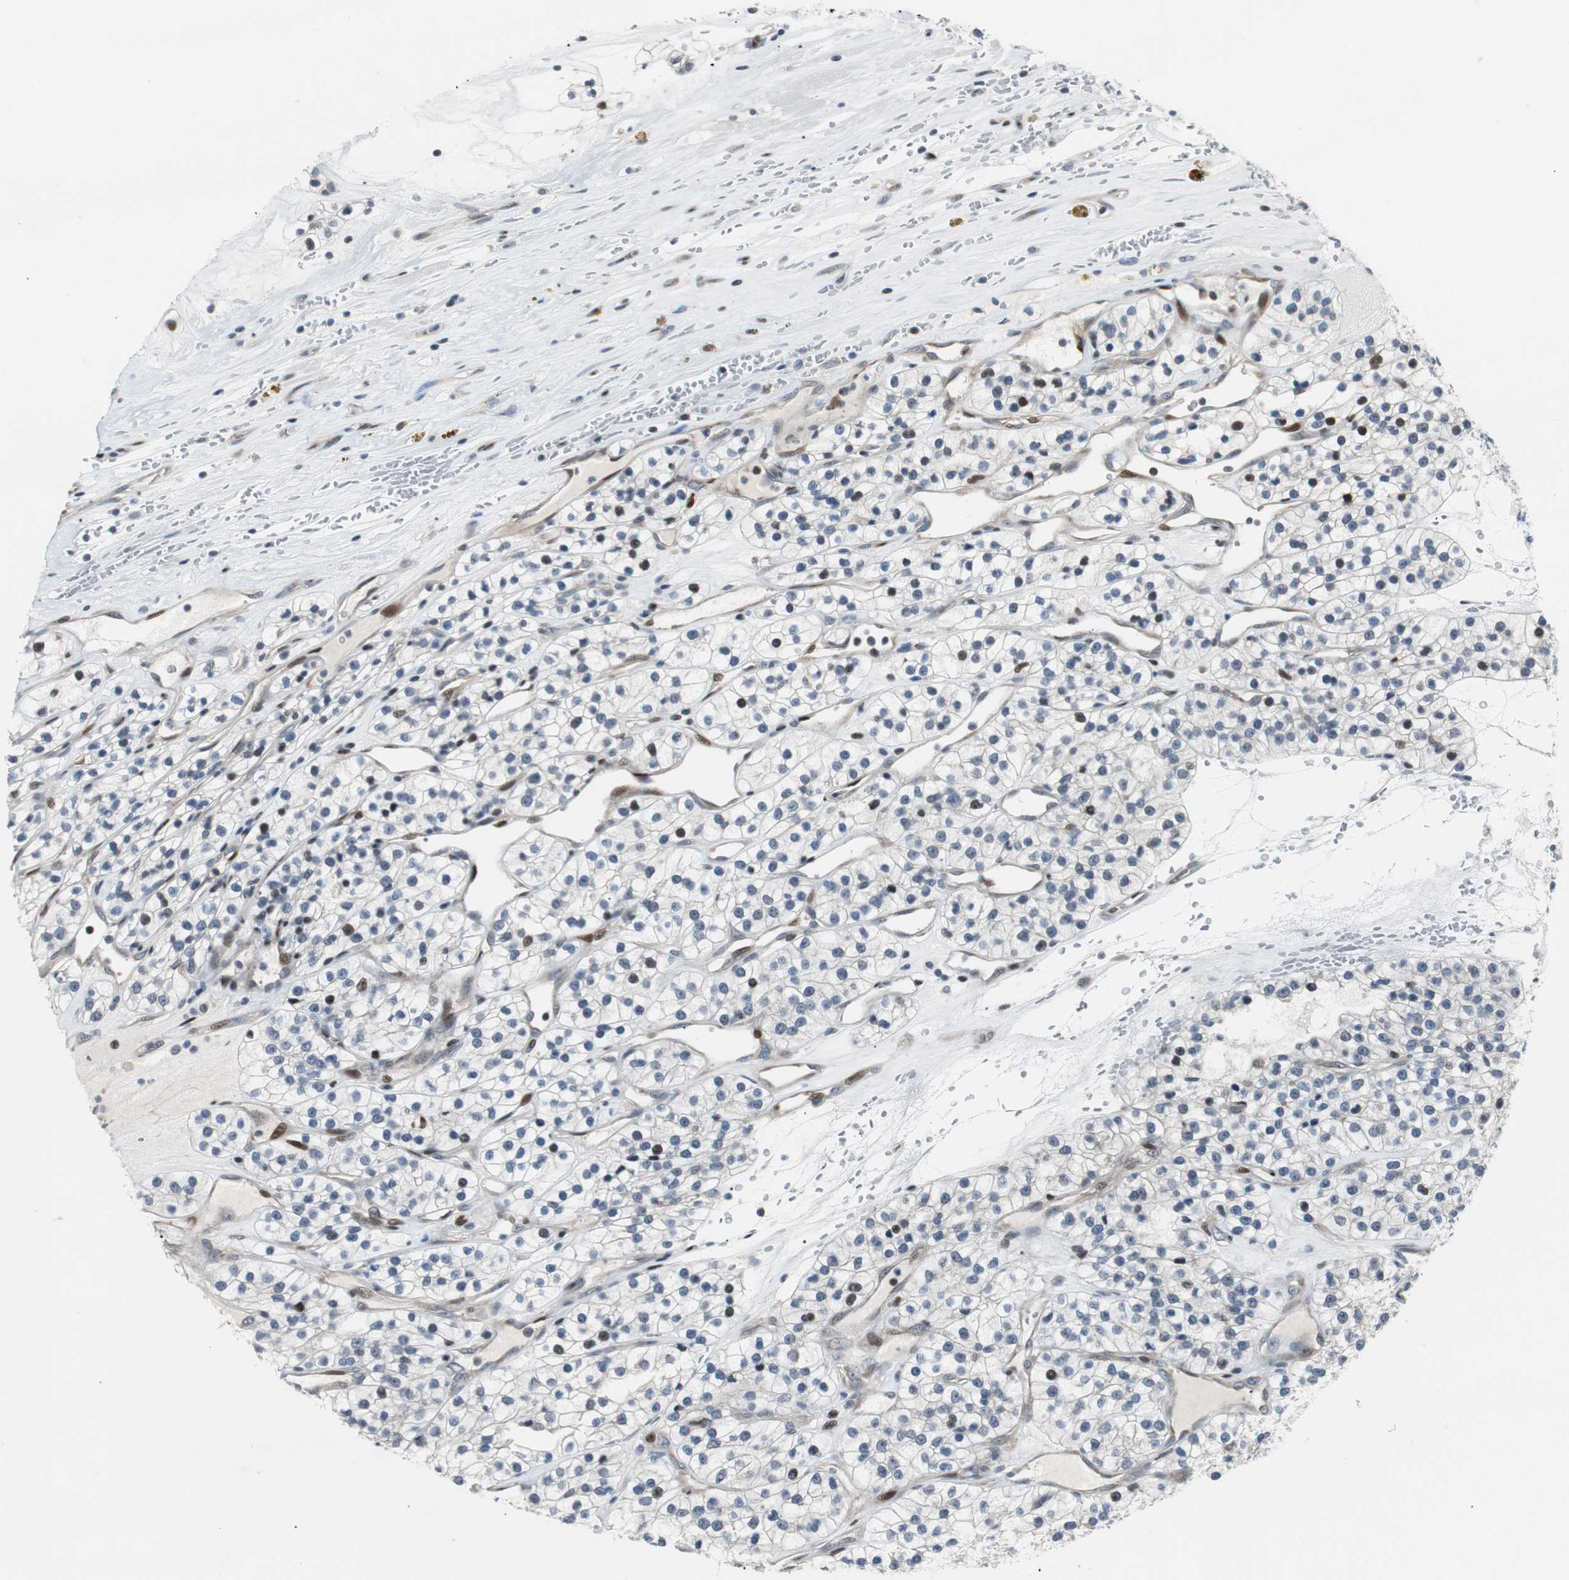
{"staining": {"intensity": "weak", "quantity": "<25%", "location": "nuclear"}, "tissue": "renal cancer", "cell_type": "Tumor cells", "image_type": "cancer", "snomed": [{"axis": "morphology", "description": "Adenocarcinoma, NOS"}, {"axis": "topography", "description": "Kidney"}], "caption": "A photomicrograph of renal cancer (adenocarcinoma) stained for a protein reveals no brown staining in tumor cells.", "gene": "RAD1", "patient": {"sex": "female", "age": 57}}